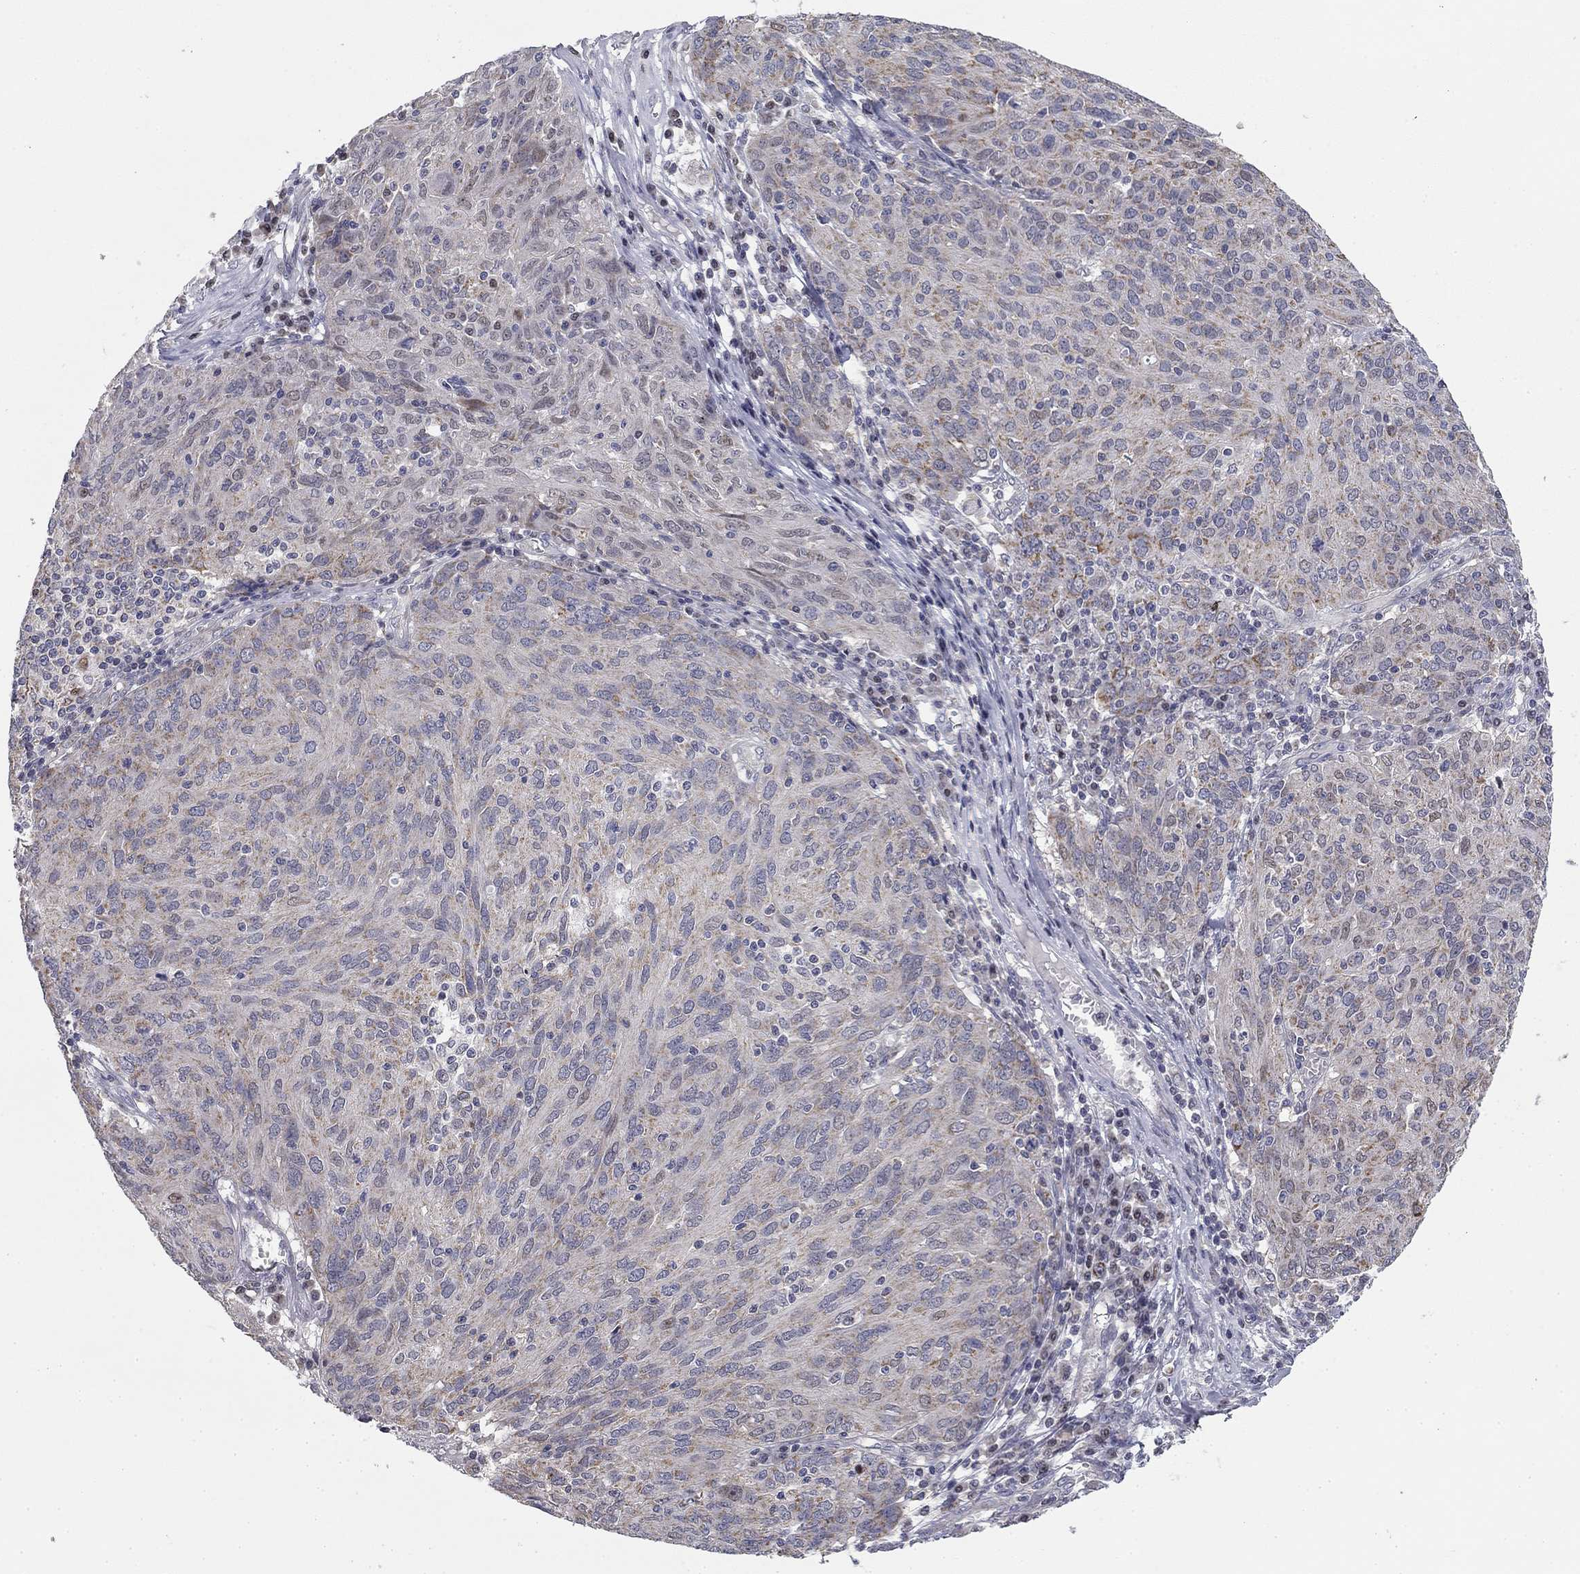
{"staining": {"intensity": "weak", "quantity": "<25%", "location": "cytoplasmic/membranous"}, "tissue": "ovarian cancer", "cell_type": "Tumor cells", "image_type": "cancer", "snomed": [{"axis": "morphology", "description": "Carcinoma, endometroid"}, {"axis": "topography", "description": "Ovary"}], "caption": "Ovarian cancer was stained to show a protein in brown. There is no significant expression in tumor cells.", "gene": "SLC2A9", "patient": {"sex": "female", "age": 50}}